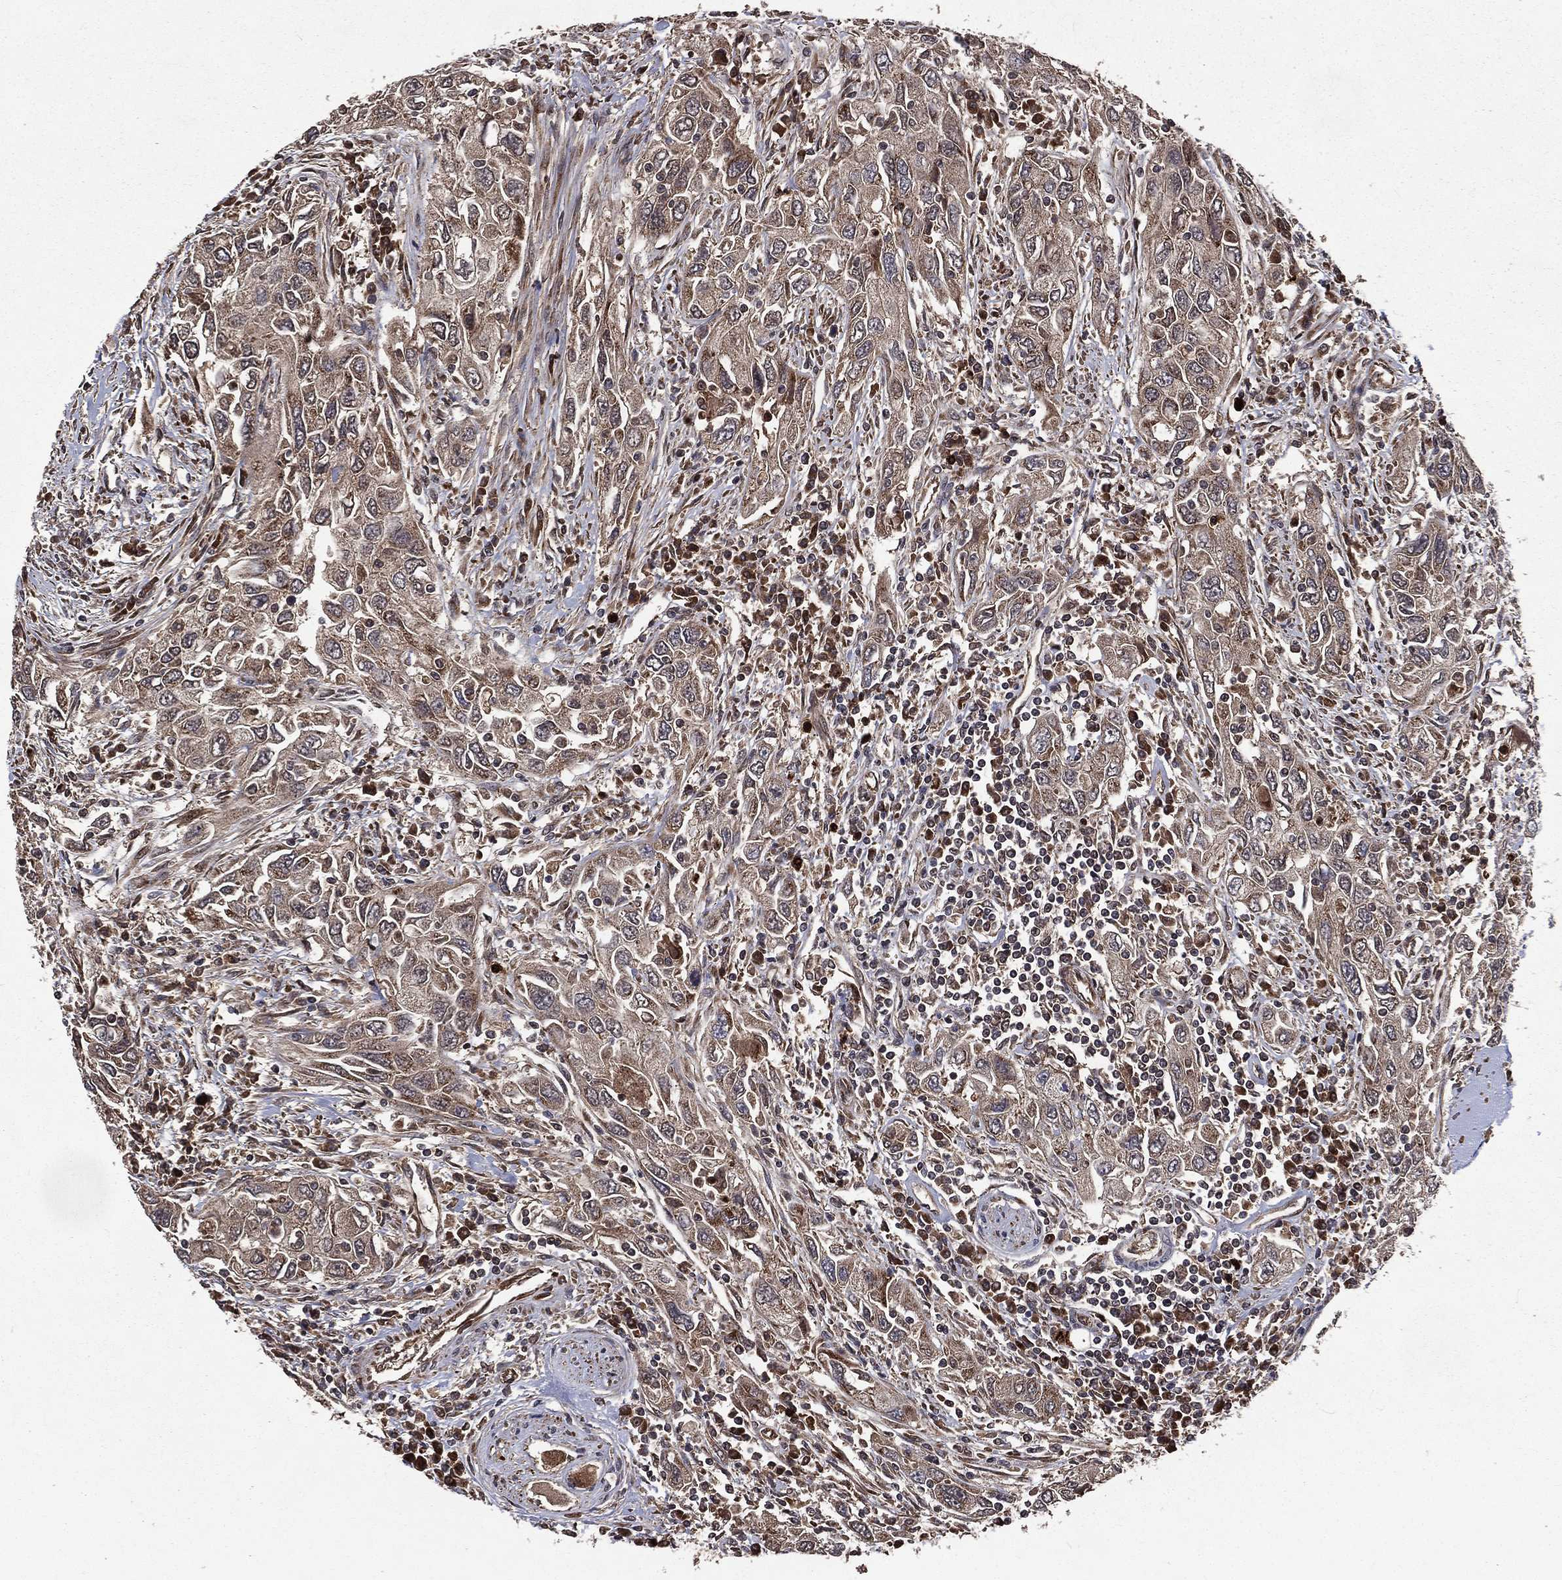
{"staining": {"intensity": "weak", "quantity": "<25%", "location": "cytoplasmic/membranous"}, "tissue": "urothelial cancer", "cell_type": "Tumor cells", "image_type": "cancer", "snomed": [{"axis": "morphology", "description": "Urothelial carcinoma, High grade"}, {"axis": "topography", "description": "Urinary bladder"}], "caption": "High-grade urothelial carcinoma stained for a protein using IHC demonstrates no staining tumor cells.", "gene": "LENG8", "patient": {"sex": "male", "age": 76}}